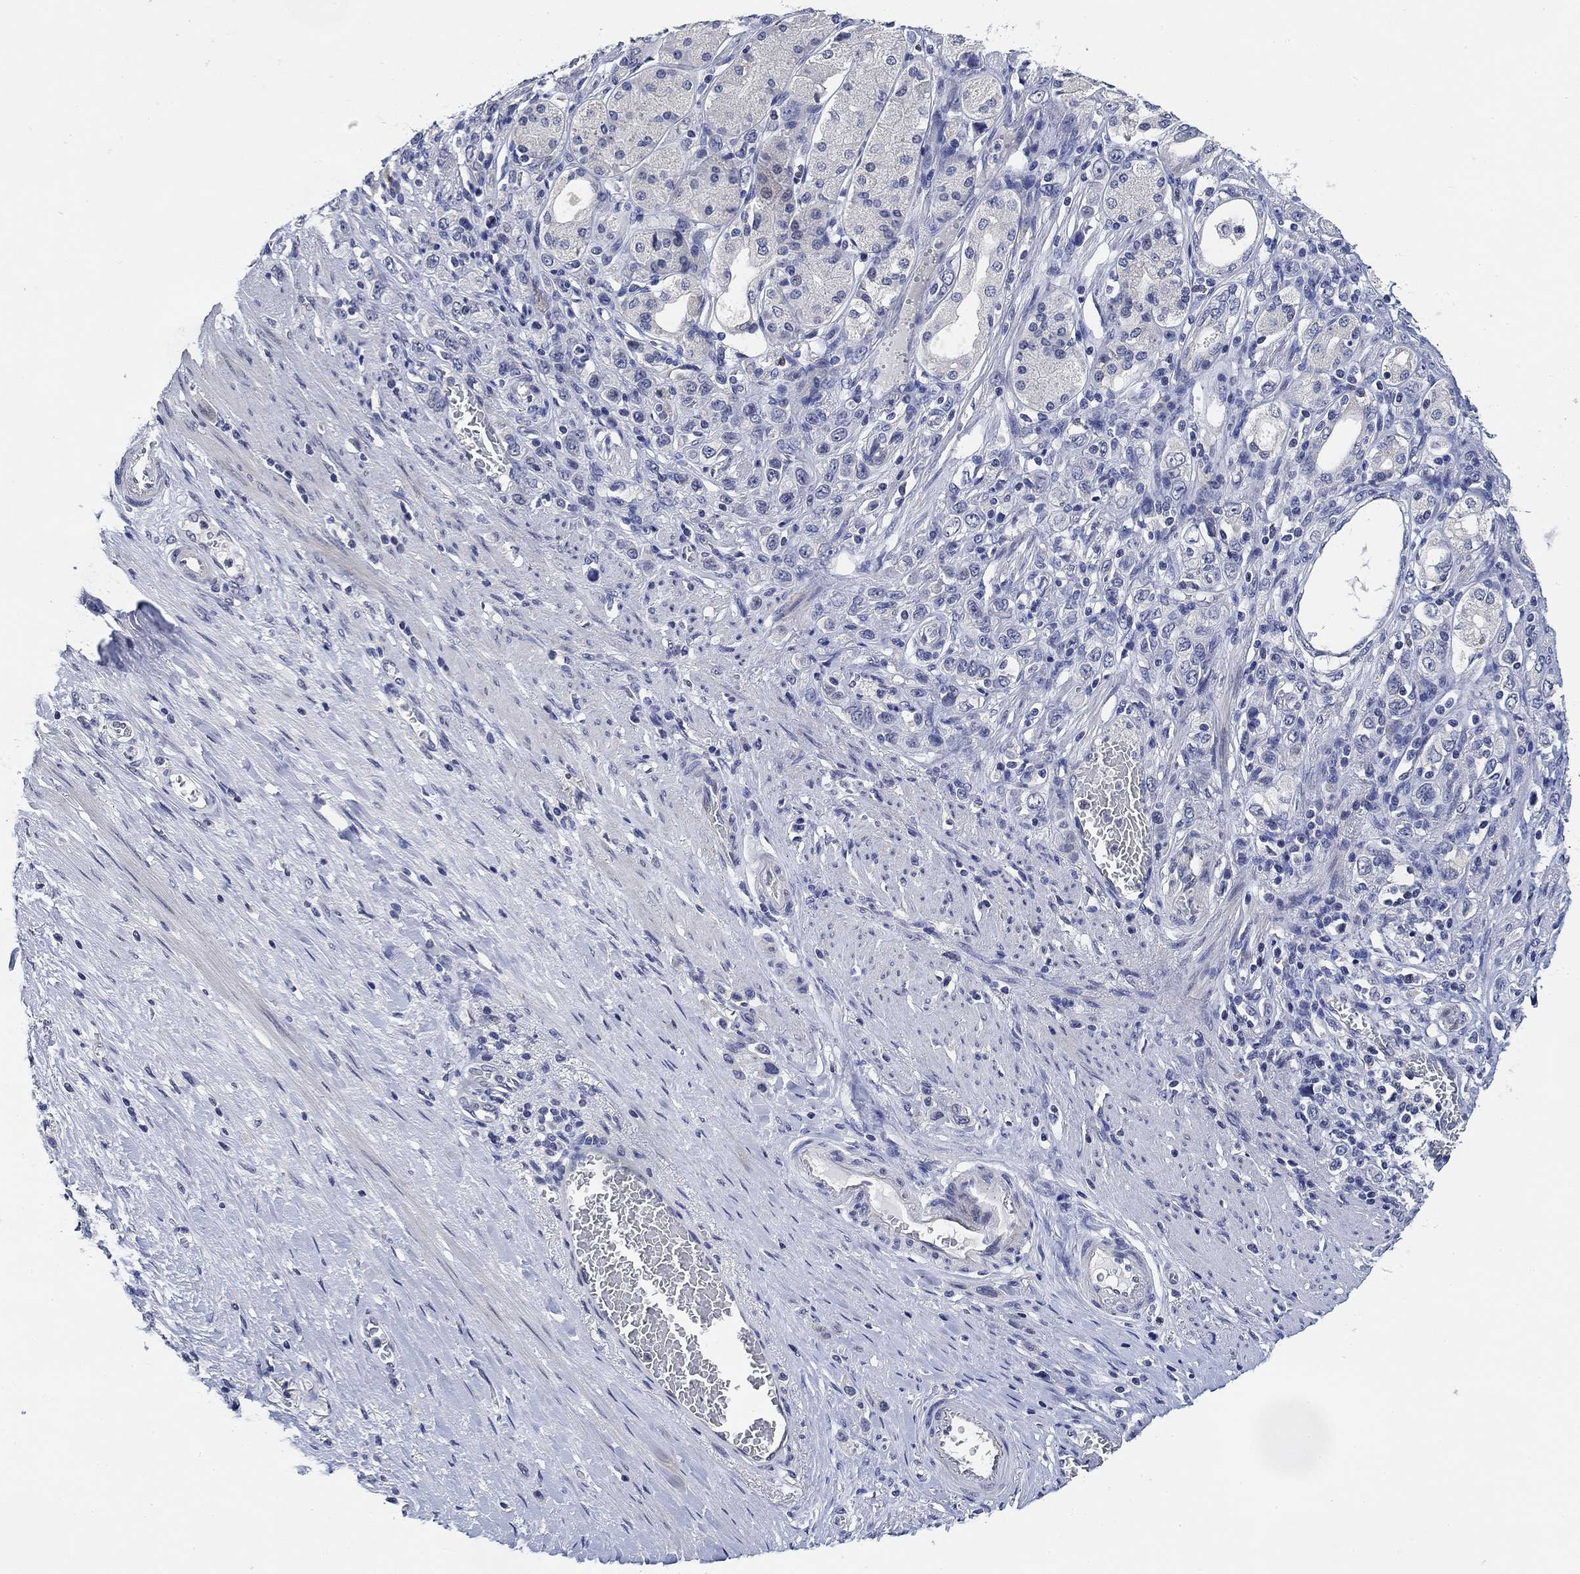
{"staining": {"intensity": "negative", "quantity": "none", "location": "none"}, "tissue": "stomach cancer", "cell_type": "Tumor cells", "image_type": "cancer", "snomed": [{"axis": "morphology", "description": "Normal tissue, NOS"}, {"axis": "morphology", "description": "Adenocarcinoma, NOS"}, {"axis": "morphology", "description": "Adenocarcinoma, High grade"}, {"axis": "topography", "description": "Stomach, upper"}, {"axis": "topography", "description": "Stomach"}], "caption": "High power microscopy micrograph of an immunohistochemistry image of stomach cancer, revealing no significant staining in tumor cells.", "gene": "DAZL", "patient": {"sex": "female", "age": 65}}